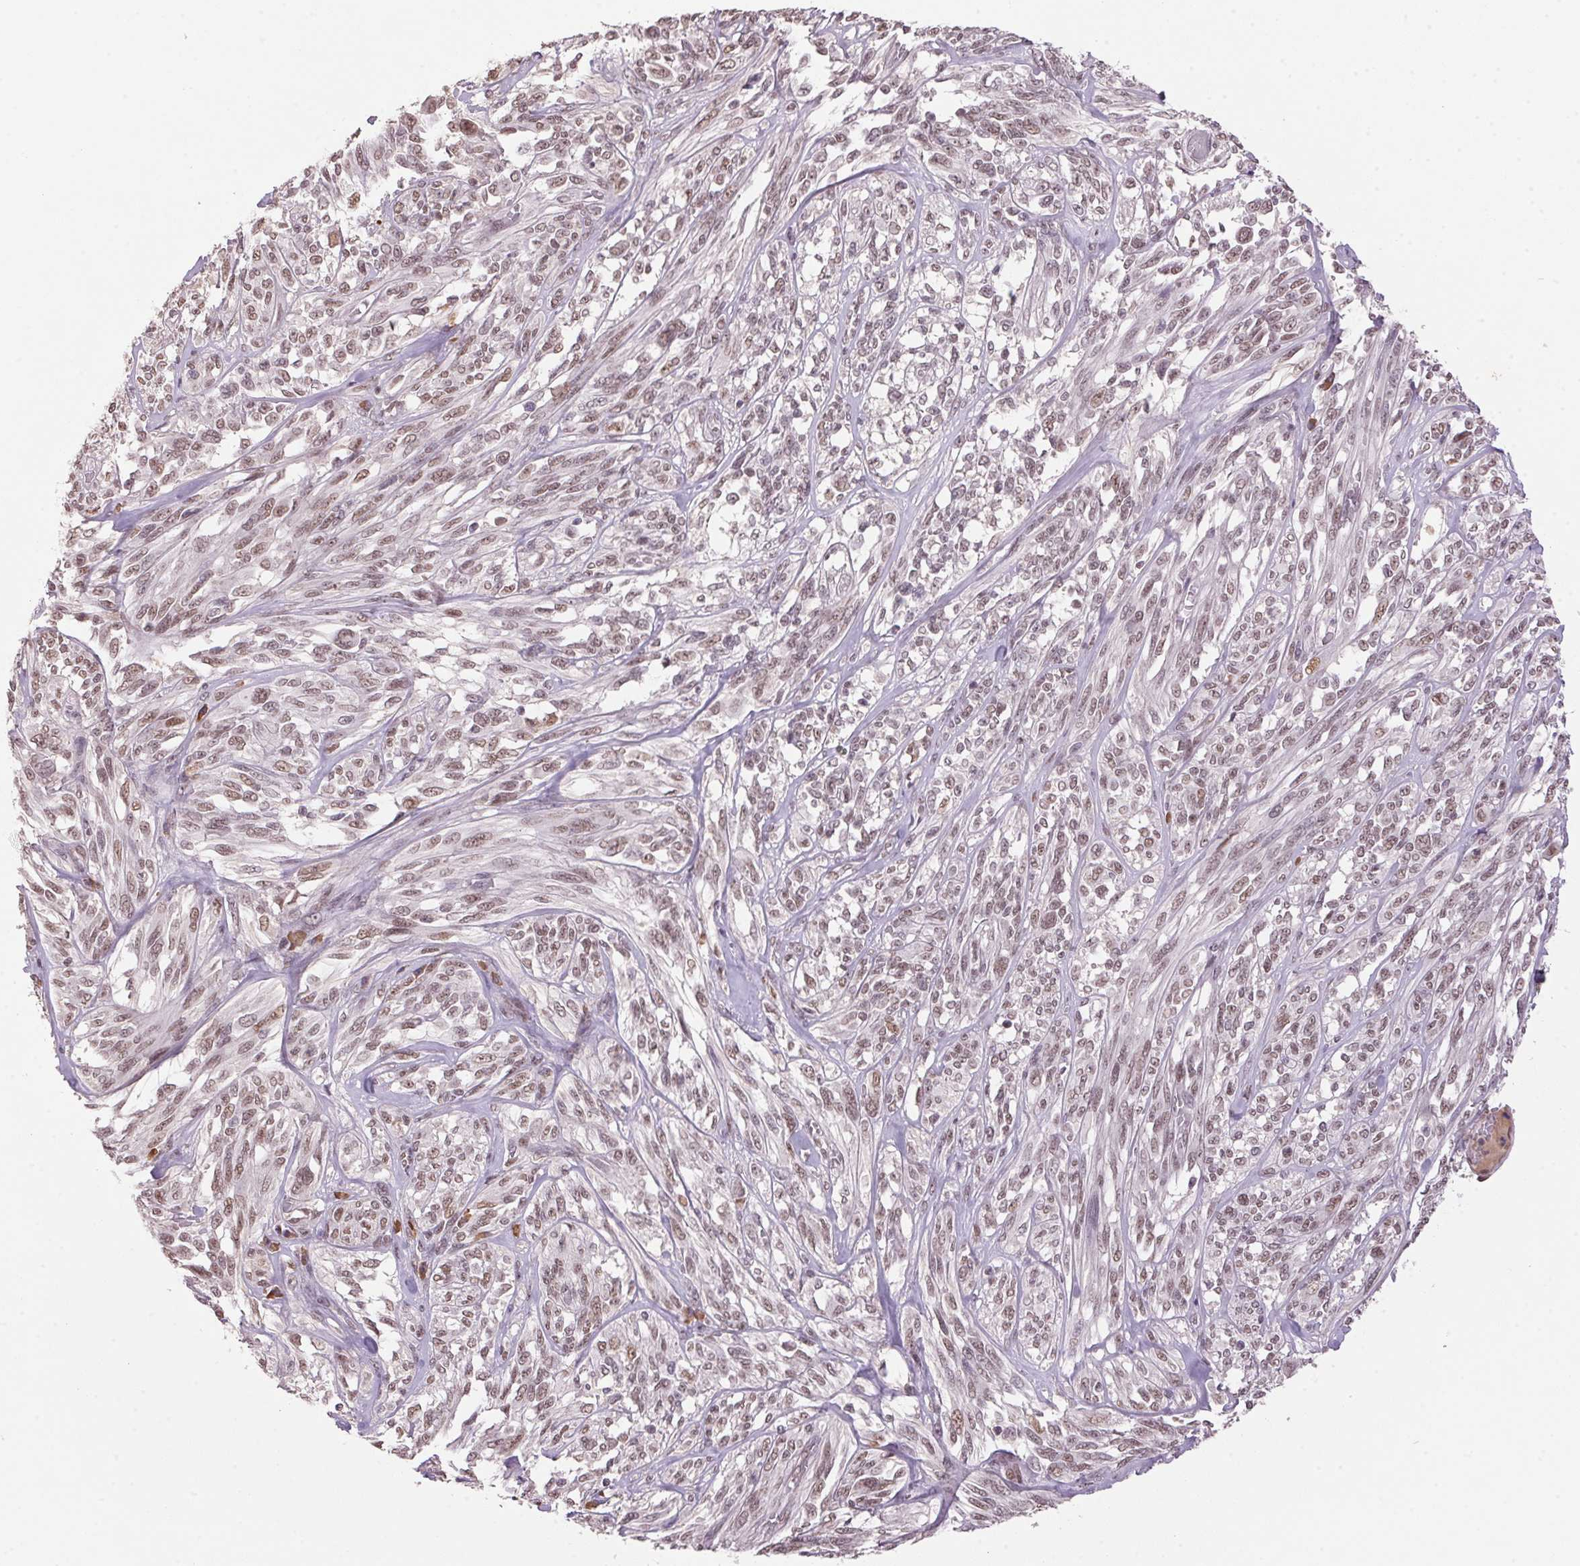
{"staining": {"intensity": "weak", "quantity": ">75%", "location": "nuclear"}, "tissue": "melanoma", "cell_type": "Tumor cells", "image_type": "cancer", "snomed": [{"axis": "morphology", "description": "Malignant melanoma, NOS"}, {"axis": "topography", "description": "Skin"}], "caption": "DAB immunohistochemical staining of human malignant melanoma reveals weak nuclear protein staining in approximately >75% of tumor cells. The protein is stained brown, and the nuclei are stained in blue (DAB (3,3'-diaminobenzidine) IHC with brightfield microscopy, high magnification).", "gene": "ZBTB4", "patient": {"sex": "female", "age": 91}}